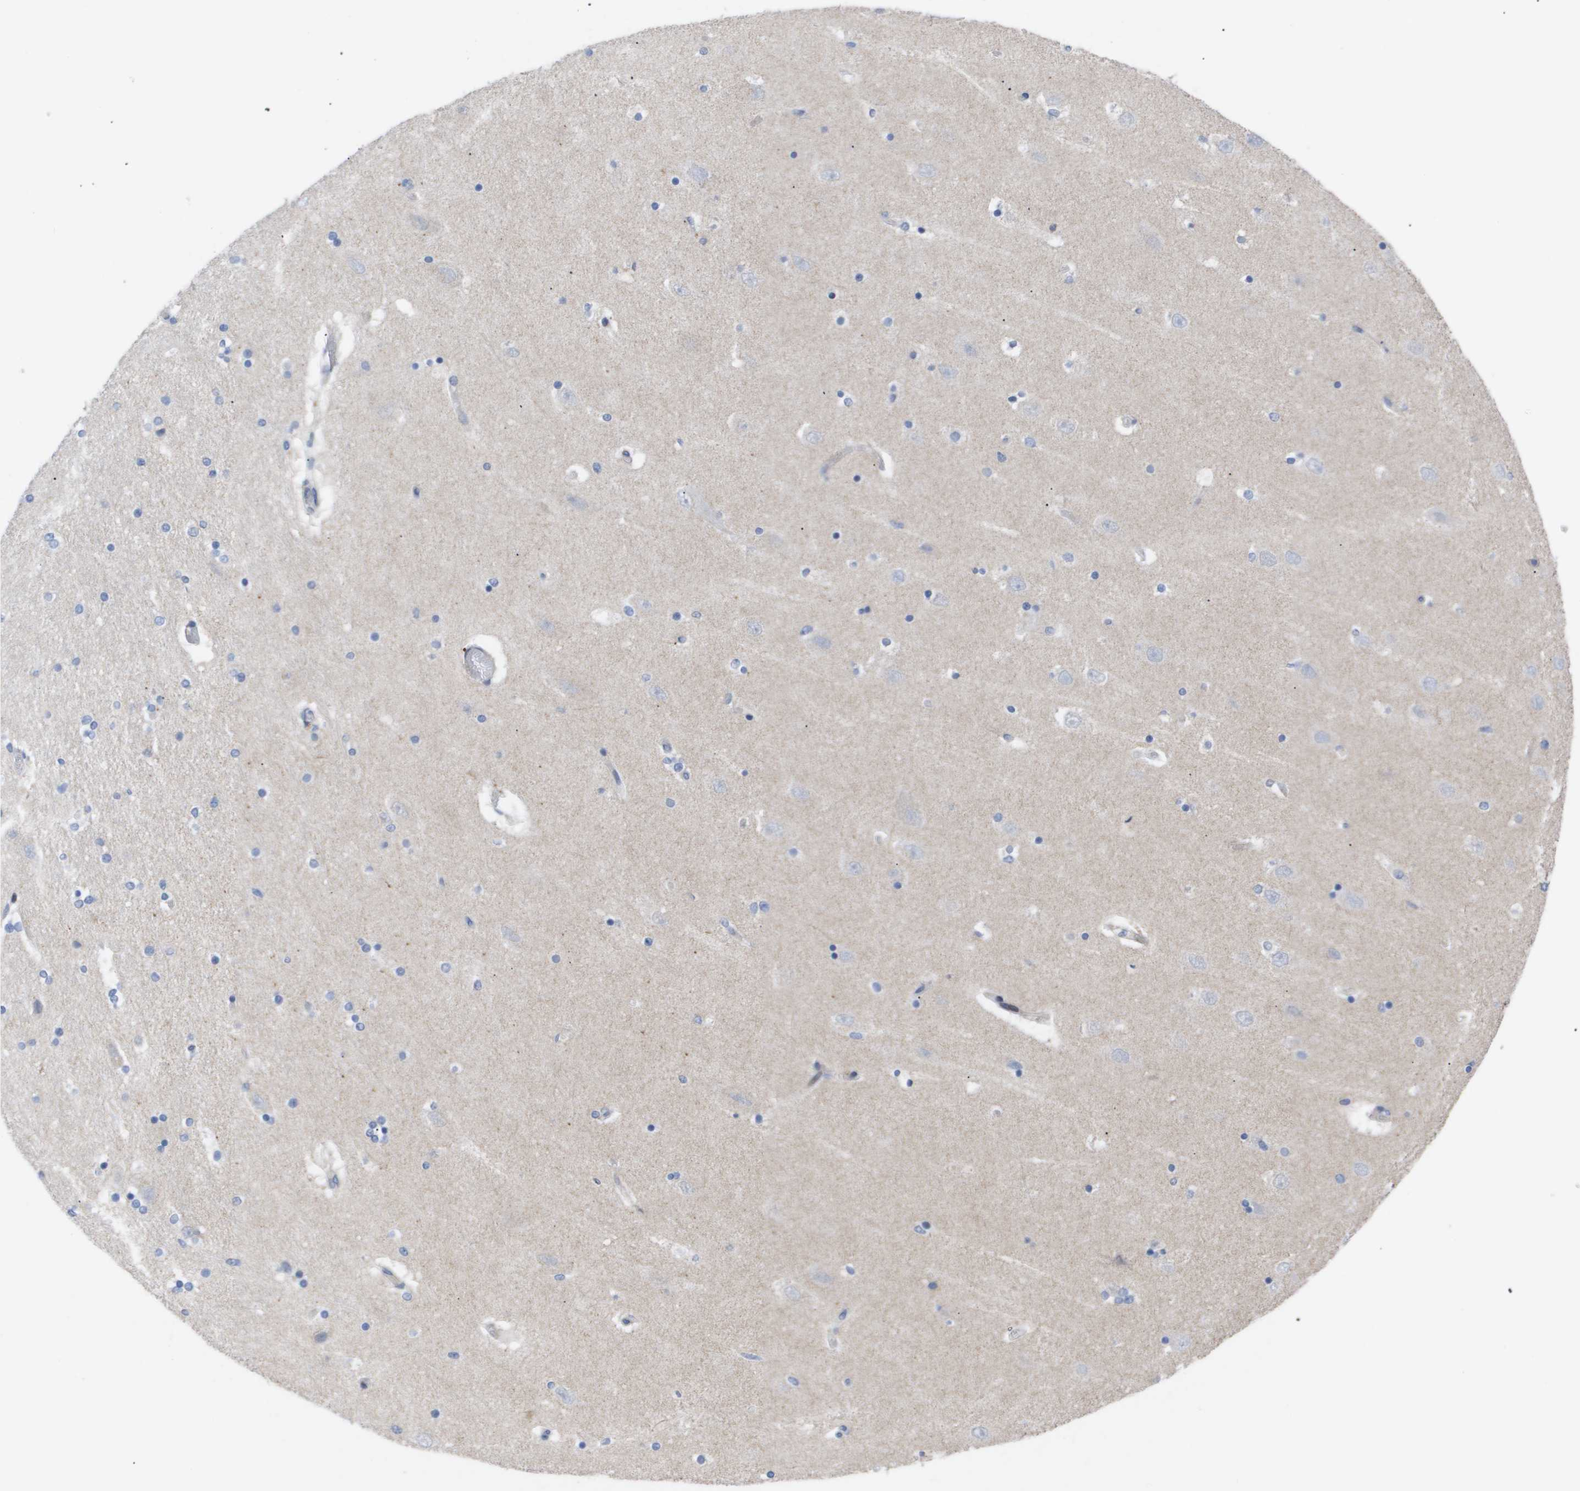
{"staining": {"intensity": "negative", "quantity": "none", "location": "none"}, "tissue": "hippocampus", "cell_type": "Glial cells", "image_type": "normal", "snomed": [{"axis": "morphology", "description": "Normal tissue, NOS"}, {"axis": "topography", "description": "Hippocampus"}], "caption": "Glial cells are negative for brown protein staining in unremarkable hippocampus. (DAB (3,3'-diaminobenzidine) immunohistochemistry (IHC), high magnification).", "gene": "CAV3", "patient": {"sex": "female", "age": 54}}